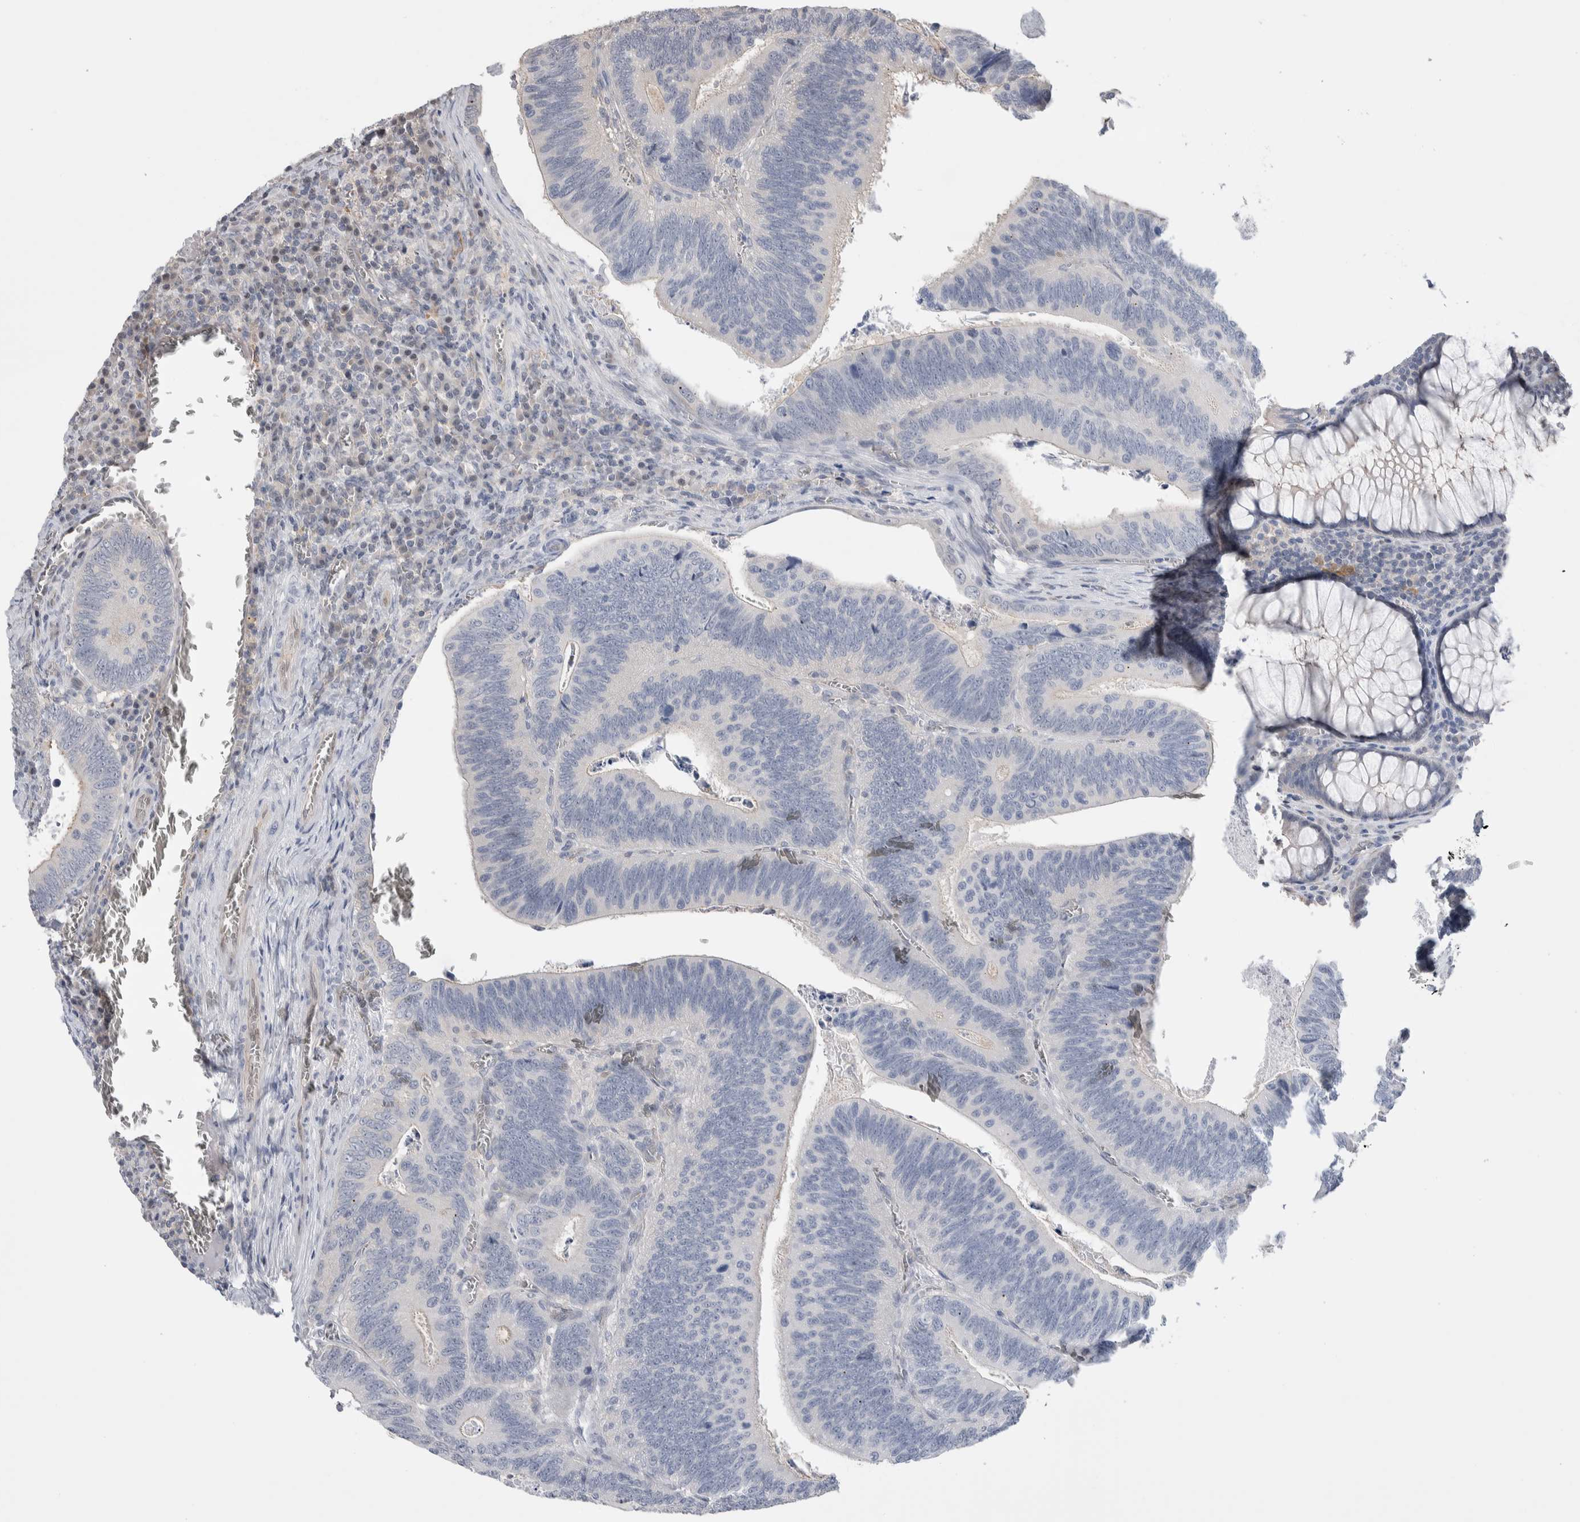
{"staining": {"intensity": "negative", "quantity": "none", "location": "none"}, "tissue": "colorectal cancer", "cell_type": "Tumor cells", "image_type": "cancer", "snomed": [{"axis": "morphology", "description": "Inflammation, NOS"}, {"axis": "morphology", "description": "Adenocarcinoma, NOS"}, {"axis": "topography", "description": "Colon"}], "caption": "IHC histopathology image of human adenocarcinoma (colorectal) stained for a protein (brown), which exhibits no positivity in tumor cells.", "gene": "ZBTB49", "patient": {"sex": "male", "age": 72}}